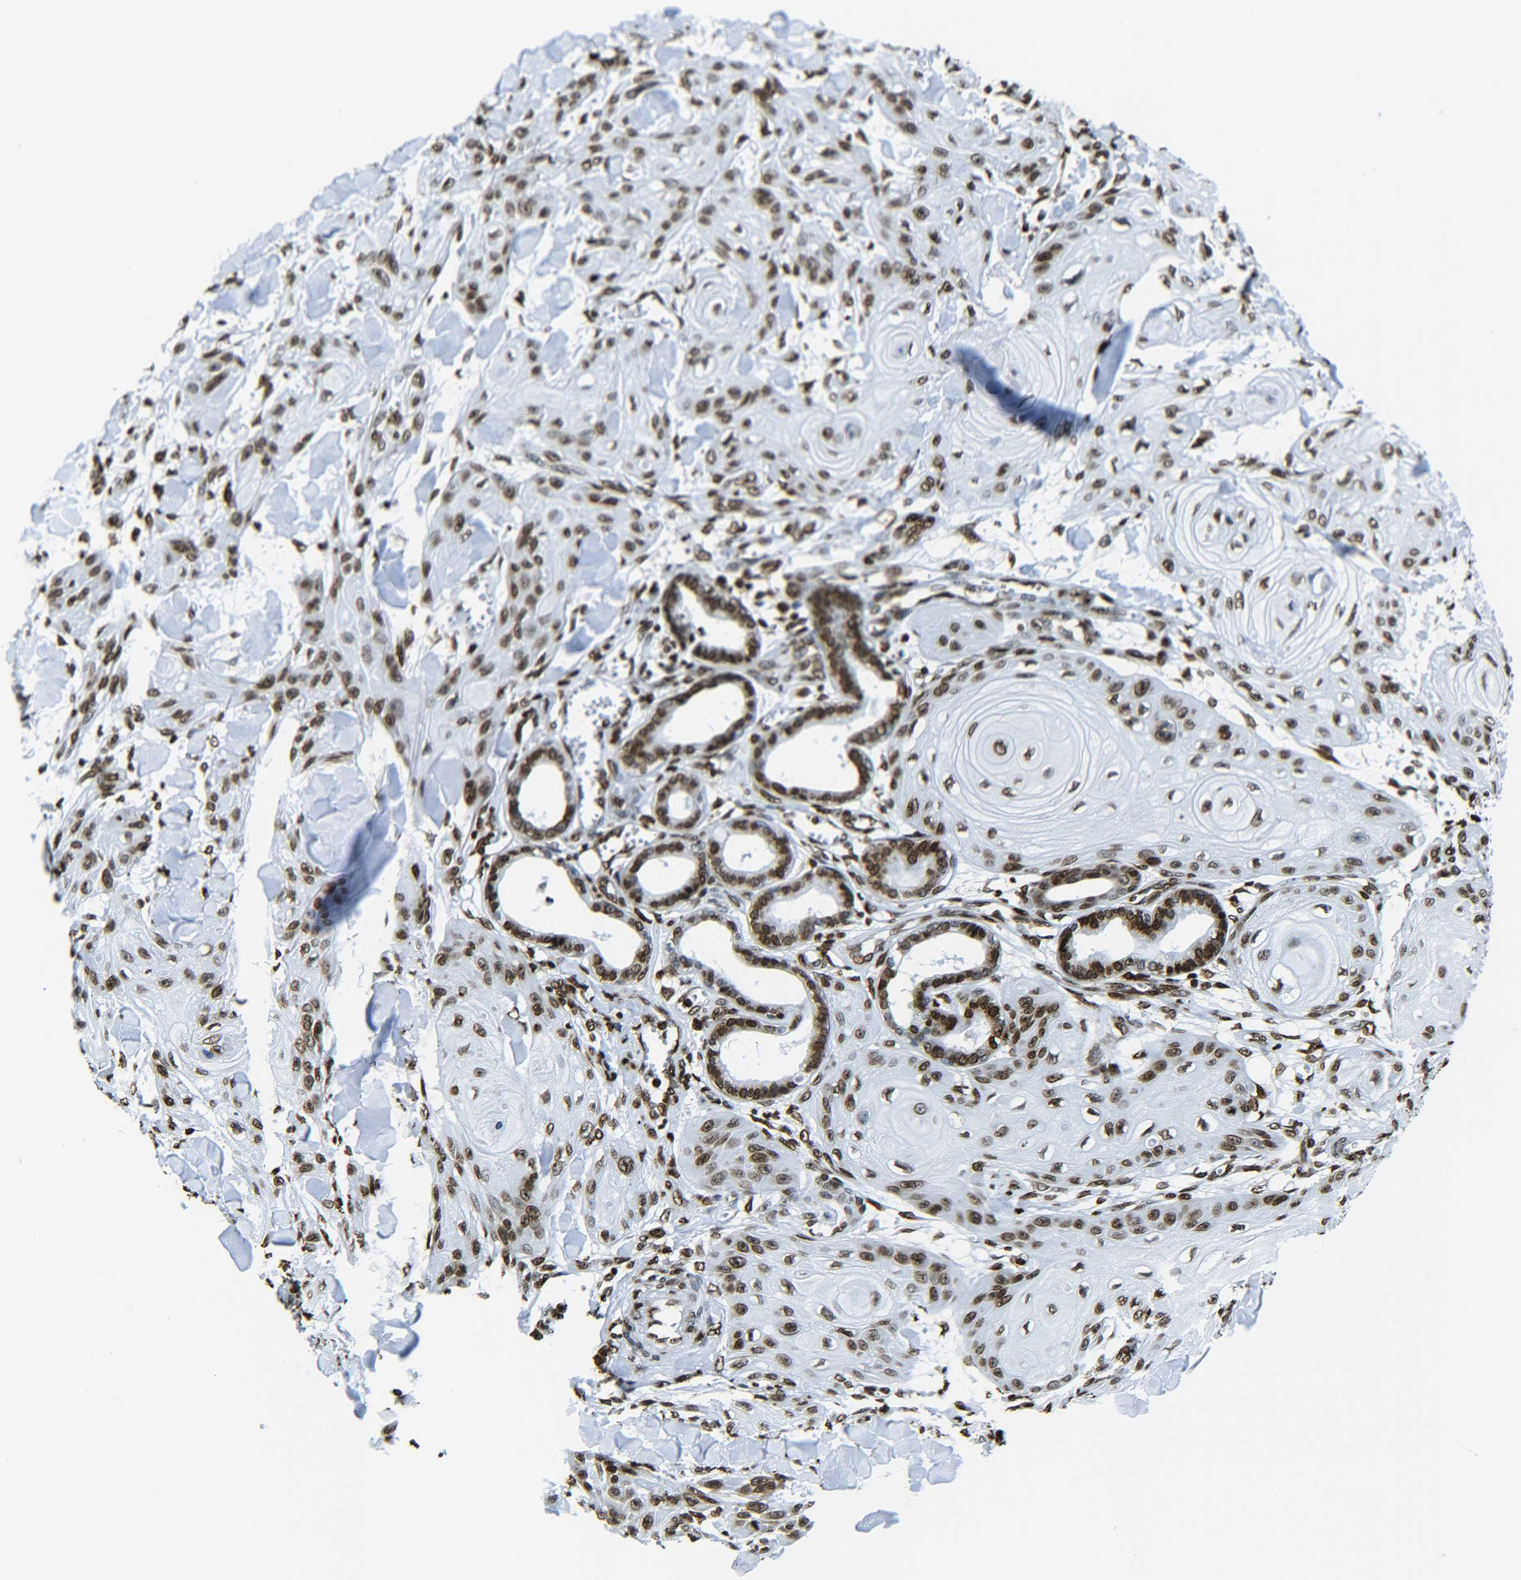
{"staining": {"intensity": "moderate", "quantity": ">75%", "location": "nuclear"}, "tissue": "skin cancer", "cell_type": "Tumor cells", "image_type": "cancer", "snomed": [{"axis": "morphology", "description": "Squamous cell carcinoma, NOS"}, {"axis": "topography", "description": "Skin"}], "caption": "Immunohistochemistry (IHC) of squamous cell carcinoma (skin) reveals medium levels of moderate nuclear staining in about >75% of tumor cells. The staining was performed using DAB (3,3'-diaminobenzidine), with brown indicating positive protein expression. Nuclei are stained blue with hematoxylin.", "gene": "H2AX", "patient": {"sex": "male", "age": 74}}